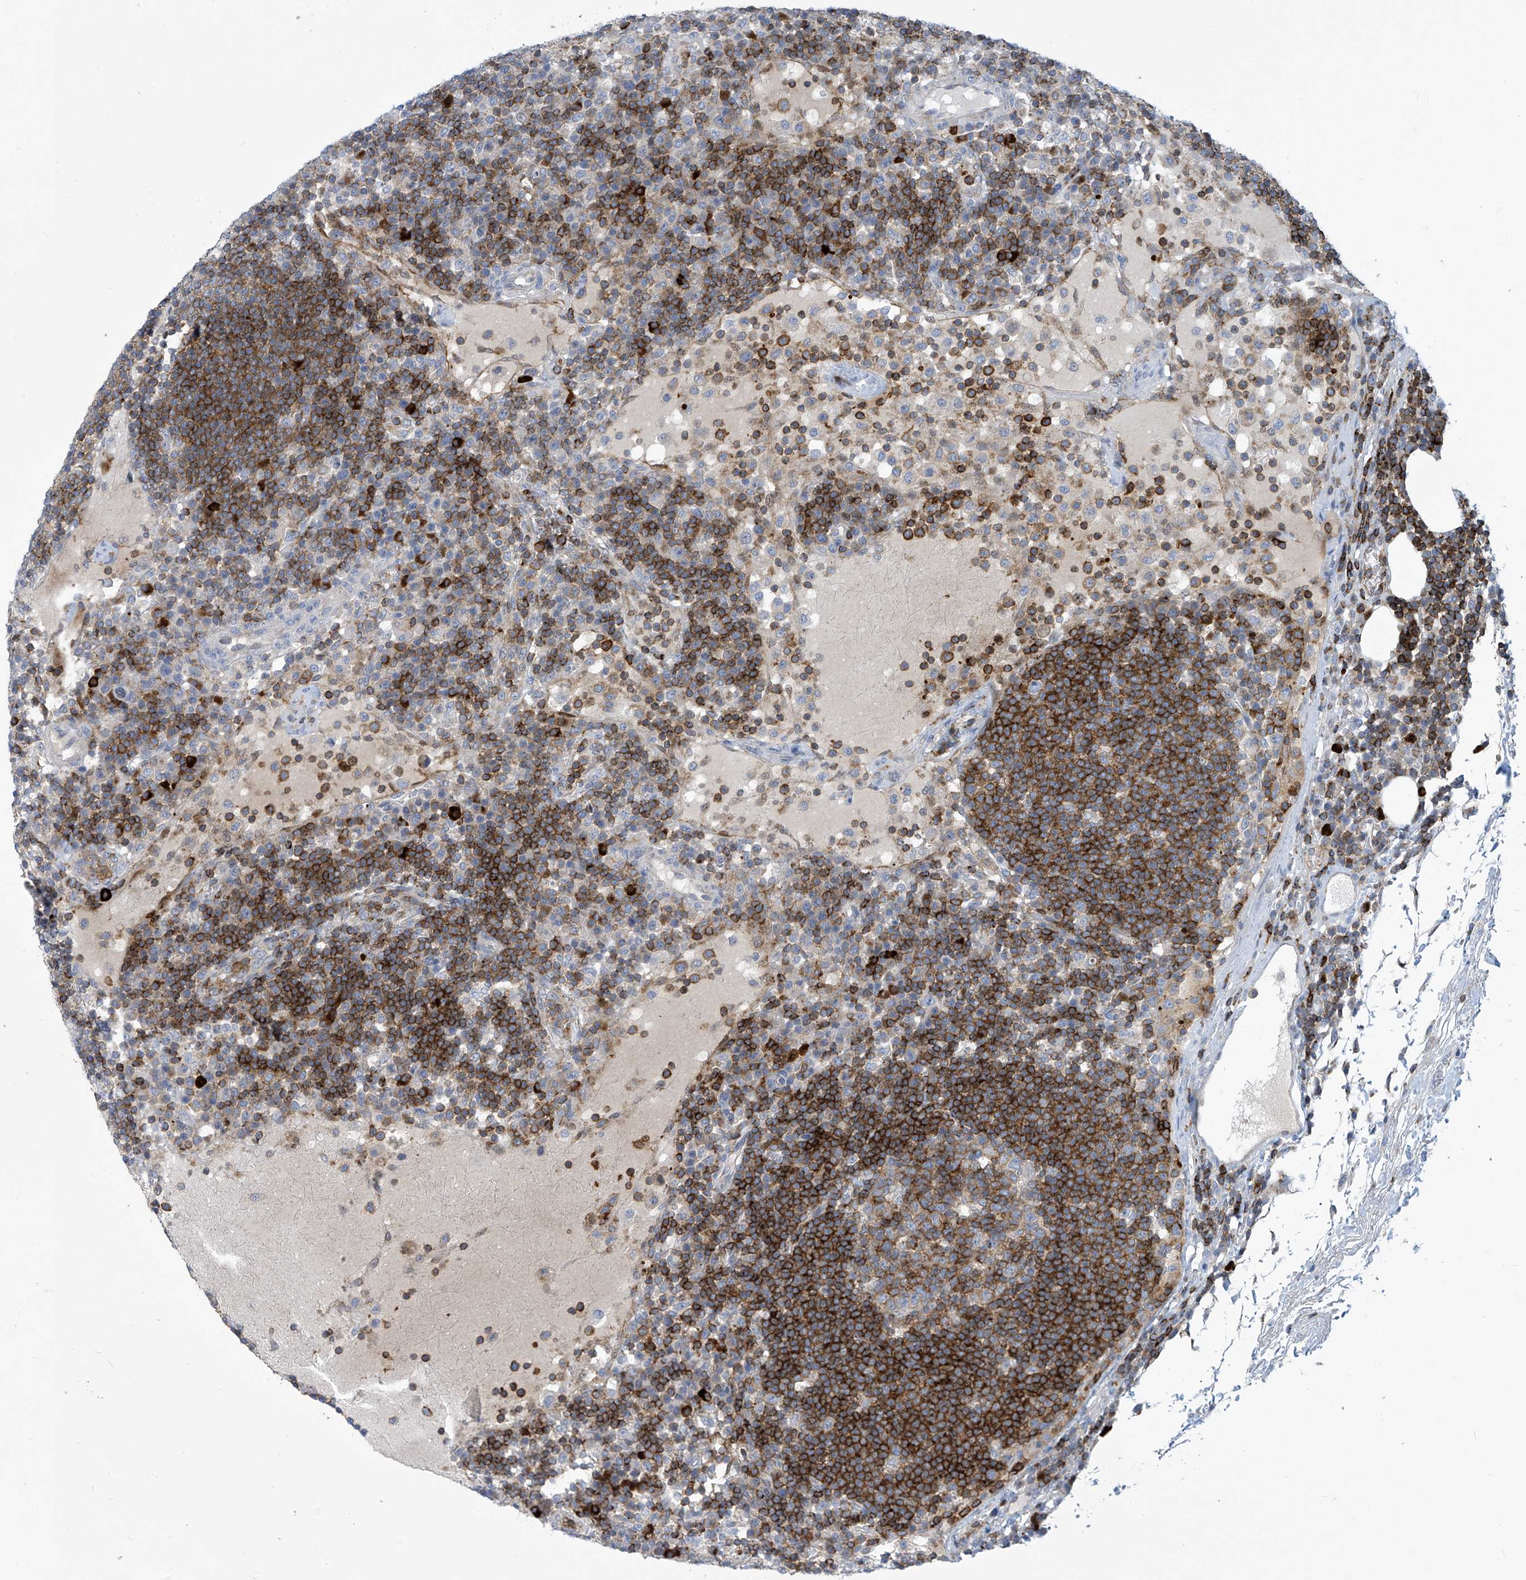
{"staining": {"intensity": "moderate", "quantity": "25%-75%", "location": "cytoplasmic/membranous"}, "tissue": "lymph node", "cell_type": "Germinal center cells", "image_type": "normal", "snomed": [{"axis": "morphology", "description": "Normal tissue, NOS"}, {"axis": "topography", "description": "Lymph node"}], "caption": "Immunohistochemistry (IHC) histopathology image of normal lymph node: human lymph node stained using immunohistochemistry (IHC) displays medium levels of moderate protein expression localized specifically in the cytoplasmic/membranous of germinal center cells, appearing as a cytoplasmic/membranous brown color.", "gene": "IBA57", "patient": {"sex": "female", "age": 53}}